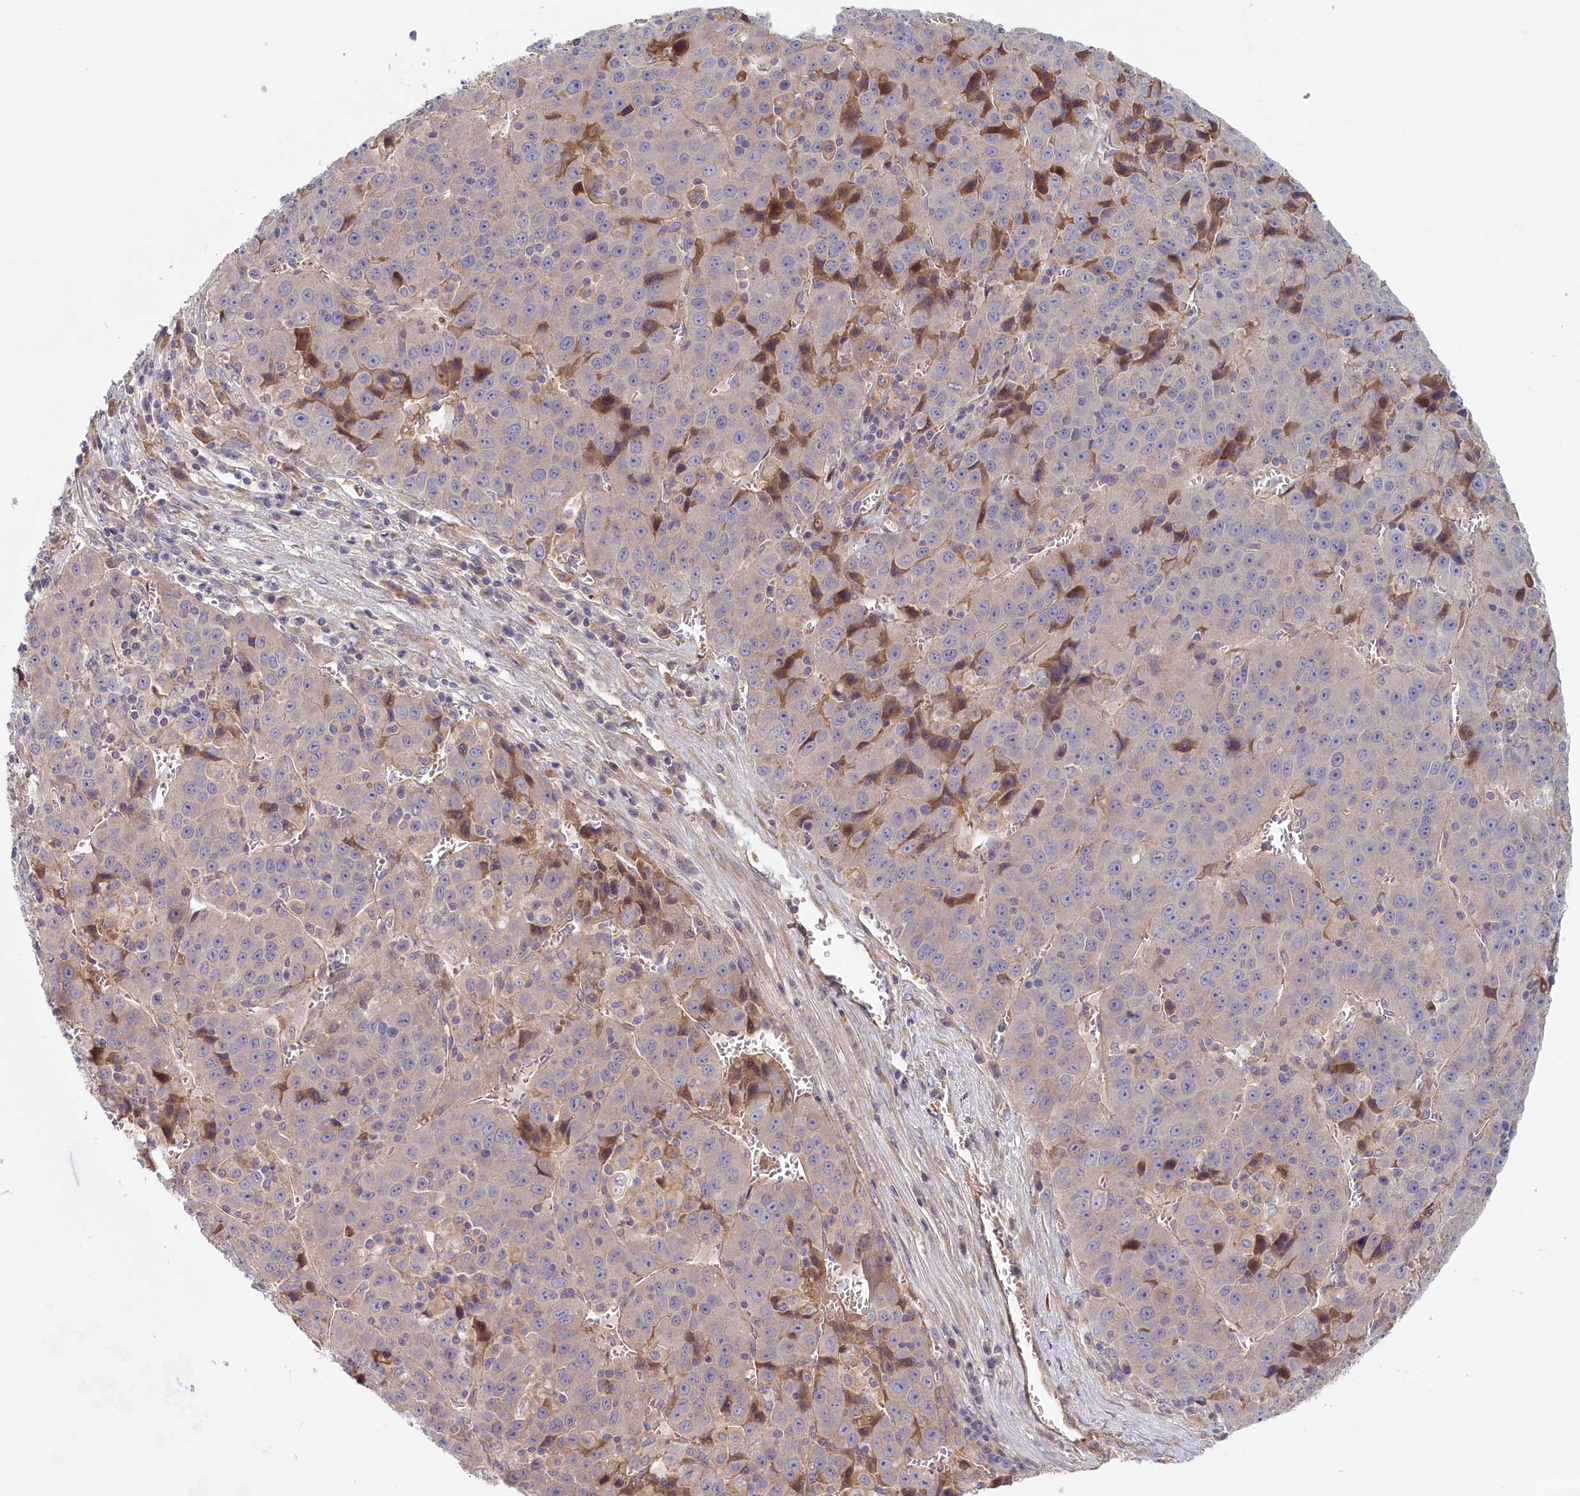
{"staining": {"intensity": "weak", "quantity": "<25%", "location": "cytoplasmic/membranous"}, "tissue": "liver cancer", "cell_type": "Tumor cells", "image_type": "cancer", "snomed": [{"axis": "morphology", "description": "Carcinoma, Hepatocellular, NOS"}, {"axis": "topography", "description": "Liver"}], "caption": "Tumor cells are negative for brown protein staining in liver cancer.", "gene": "STX16", "patient": {"sex": "female", "age": 53}}